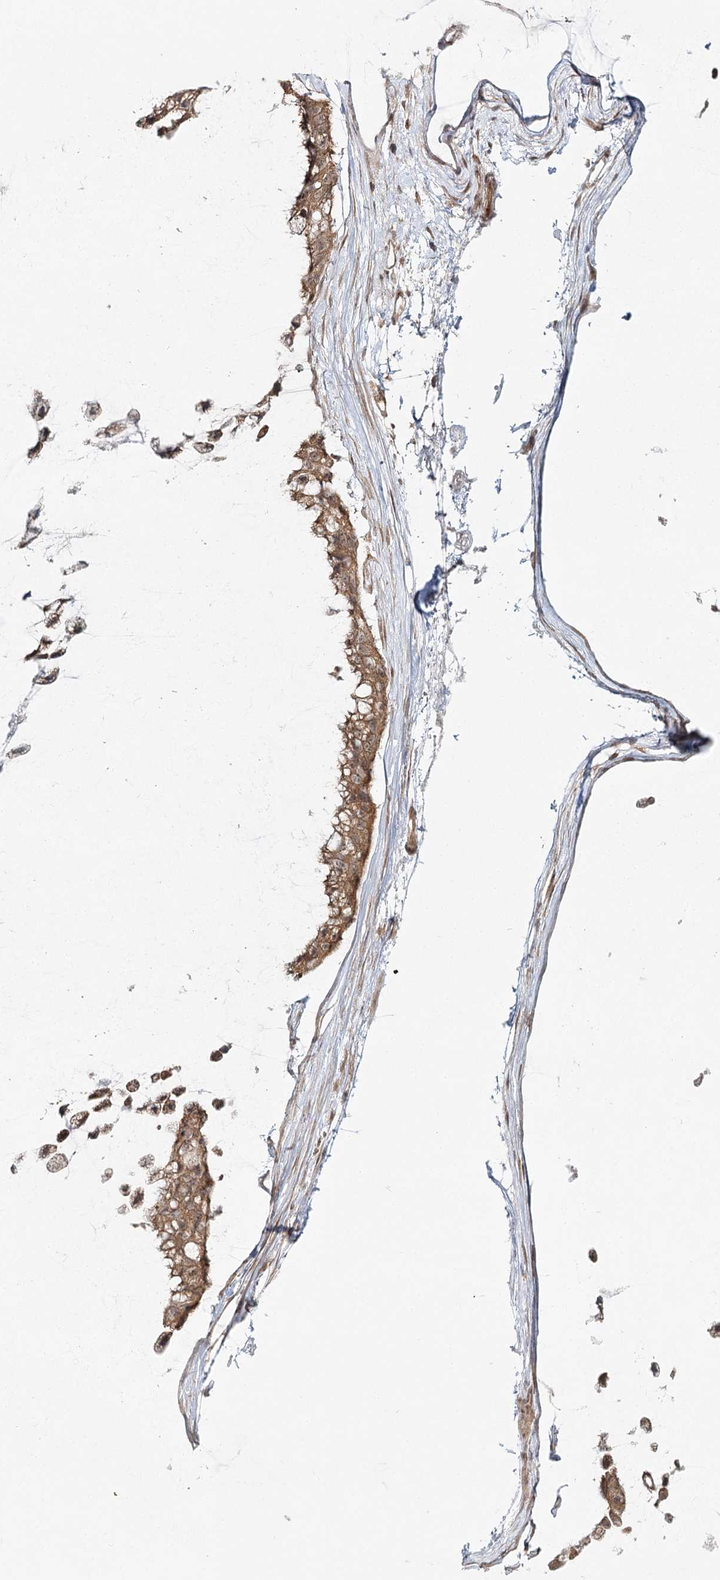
{"staining": {"intensity": "moderate", "quantity": ">75%", "location": "cytoplasmic/membranous"}, "tissue": "ovarian cancer", "cell_type": "Tumor cells", "image_type": "cancer", "snomed": [{"axis": "morphology", "description": "Cystadenocarcinoma, mucinous, NOS"}, {"axis": "topography", "description": "Ovary"}], "caption": "A photomicrograph of human ovarian mucinous cystadenocarcinoma stained for a protein exhibits moderate cytoplasmic/membranous brown staining in tumor cells.", "gene": "FAM120B", "patient": {"sex": "female", "age": 39}}